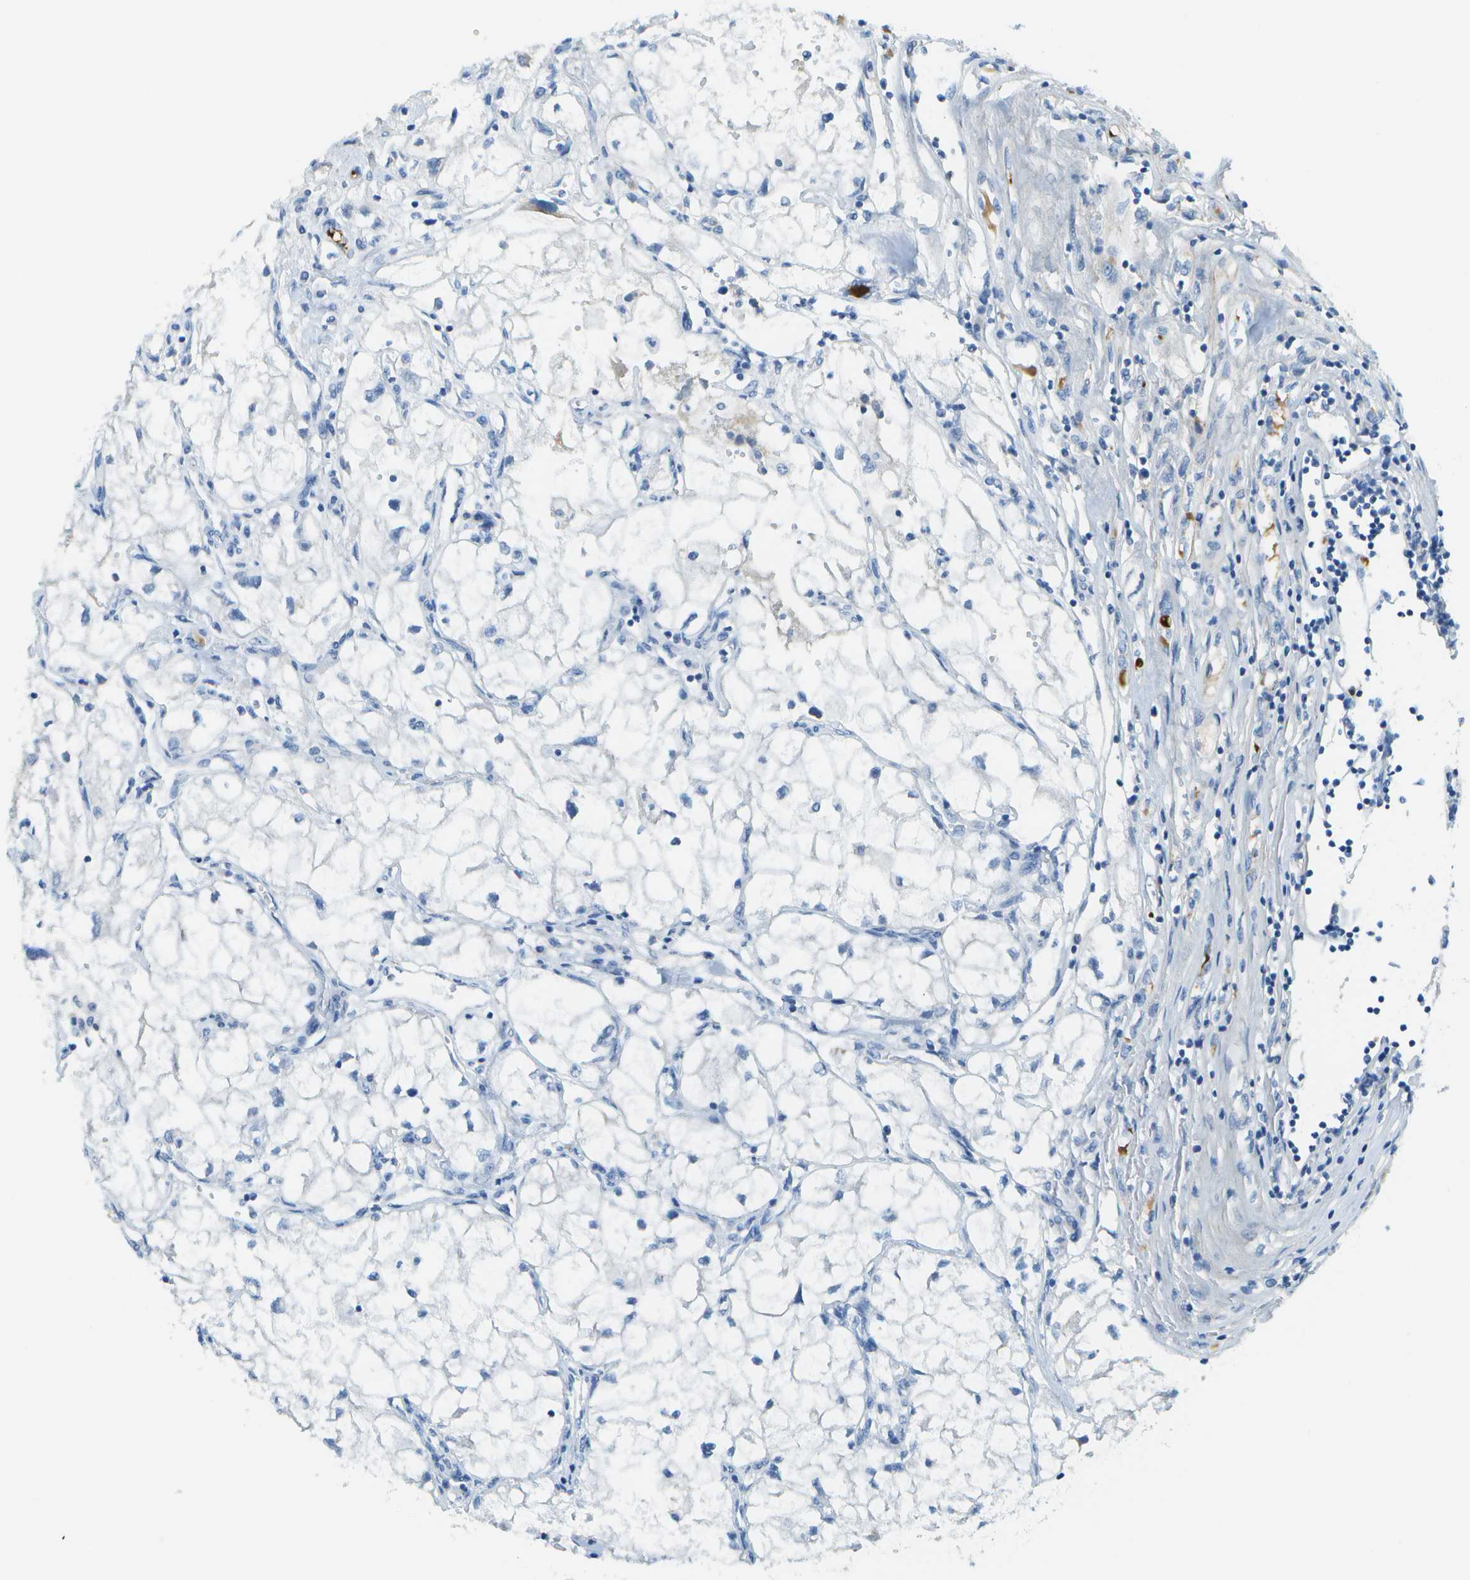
{"staining": {"intensity": "negative", "quantity": "none", "location": "none"}, "tissue": "renal cancer", "cell_type": "Tumor cells", "image_type": "cancer", "snomed": [{"axis": "morphology", "description": "Adenocarcinoma, NOS"}, {"axis": "topography", "description": "Kidney"}], "caption": "An image of renal adenocarcinoma stained for a protein exhibits no brown staining in tumor cells.", "gene": "C1S", "patient": {"sex": "female", "age": 70}}